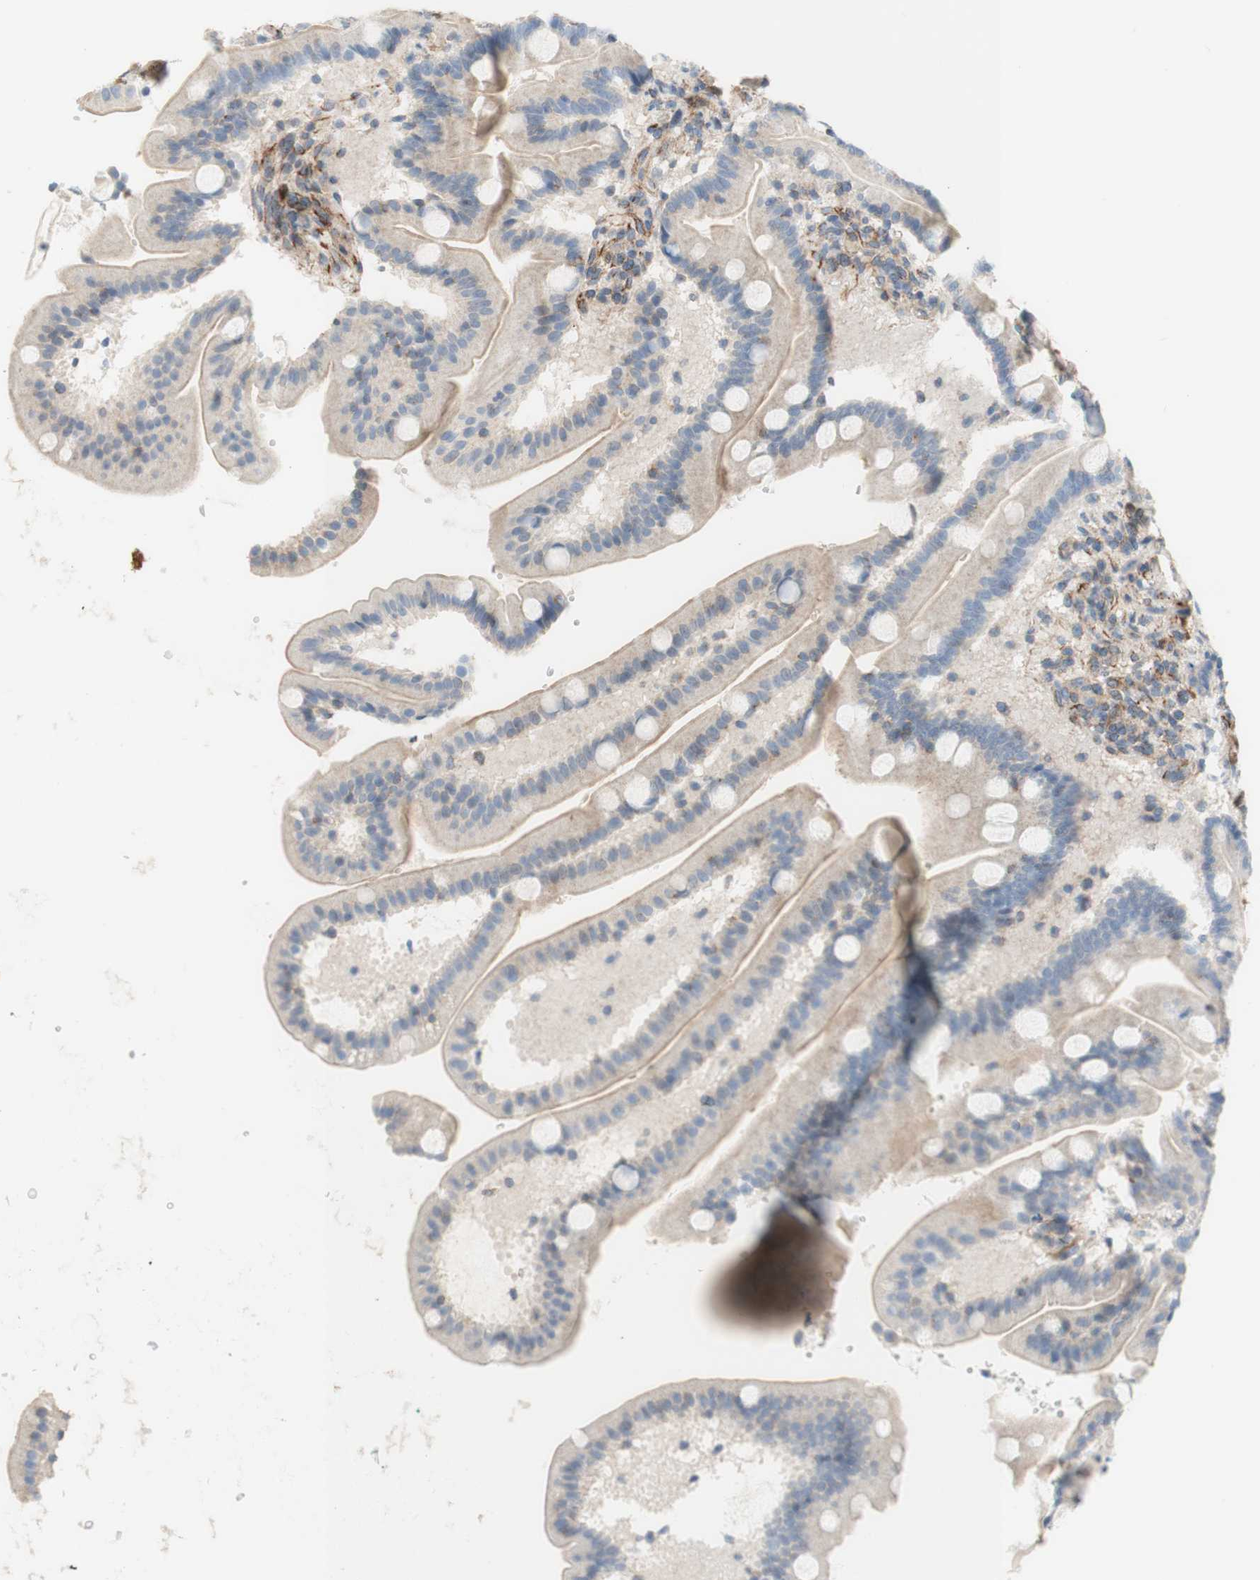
{"staining": {"intensity": "weak", "quantity": ">75%", "location": "cytoplasmic/membranous"}, "tissue": "duodenum", "cell_type": "Glandular cells", "image_type": "normal", "snomed": [{"axis": "morphology", "description": "Normal tissue, NOS"}, {"axis": "topography", "description": "Duodenum"}], "caption": "A photomicrograph of human duodenum stained for a protein reveals weak cytoplasmic/membranous brown staining in glandular cells.", "gene": "POU2AF1", "patient": {"sex": "male", "age": 54}}